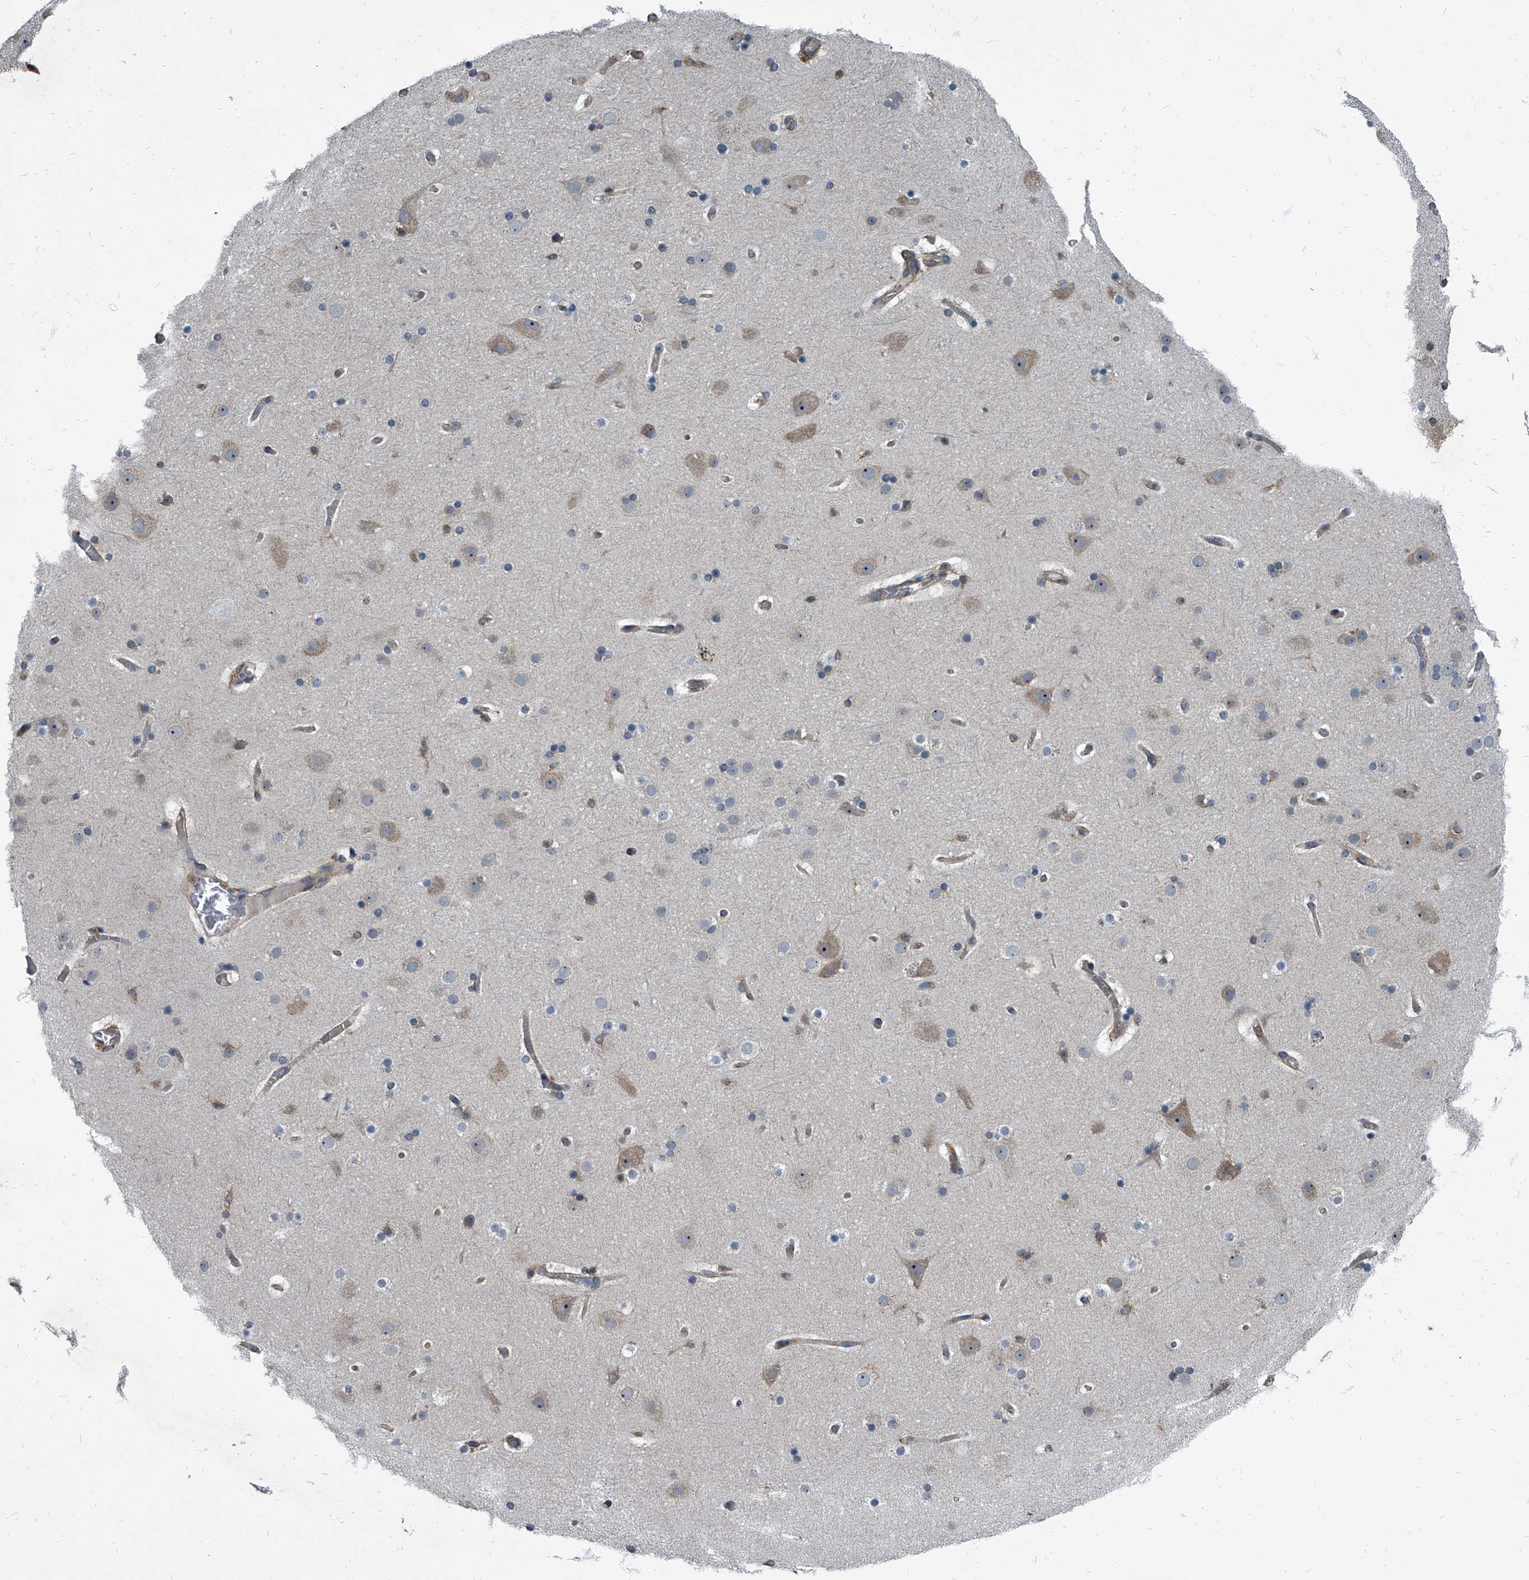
{"staining": {"intensity": "weak", "quantity": ">75%", "location": "cytoplasmic/membranous"}, "tissue": "cerebral cortex", "cell_type": "Endothelial cells", "image_type": "normal", "snomed": [{"axis": "morphology", "description": "Normal tissue, NOS"}, {"axis": "topography", "description": "Cerebral cortex"}], "caption": "The immunohistochemical stain highlights weak cytoplasmic/membranous staining in endothelial cells of unremarkable cerebral cortex.", "gene": "CDV3", "patient": {"sex": "male", "age": 57}}